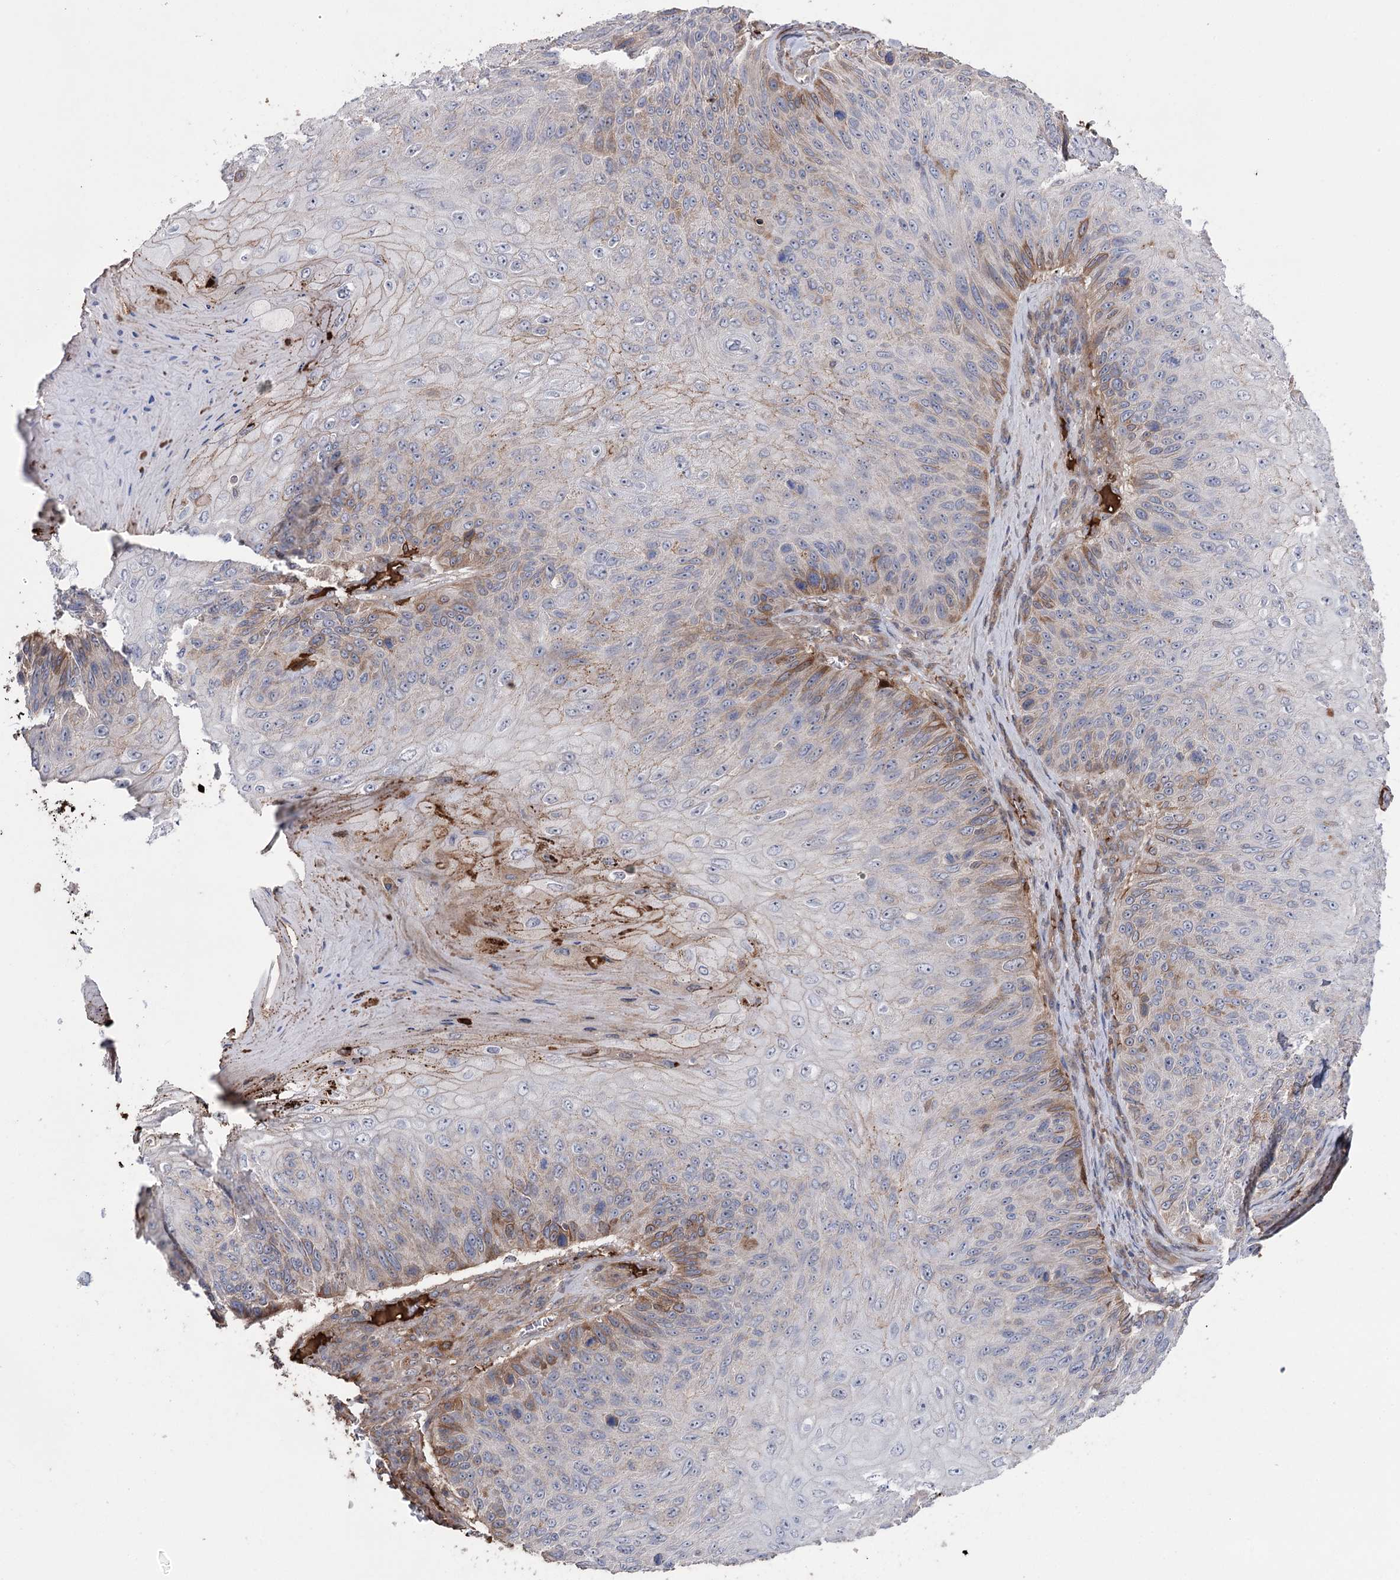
{"staining": {"intensity": "moderate", "quantity": "<25%", "location": "cytoplasmic/membranous"}, "tissue": "skin cancer", "cell_type": "Tumor cells", "image_type": "cancer", "snomed": [{"axis": "morphology", "description": "Squamous cell carcinoma, NOS"}, {"axis": "topography", "description": "Skin"}], "caption": "Immunohistochemical staining of squamous cell carcinoma (skin) shows low levels of moderate cytoplasmic/membranous protein positivity in about <25% of tumor cells.", "gene": "OTUD1", "patient": {"sex": "female", "age": 88}}